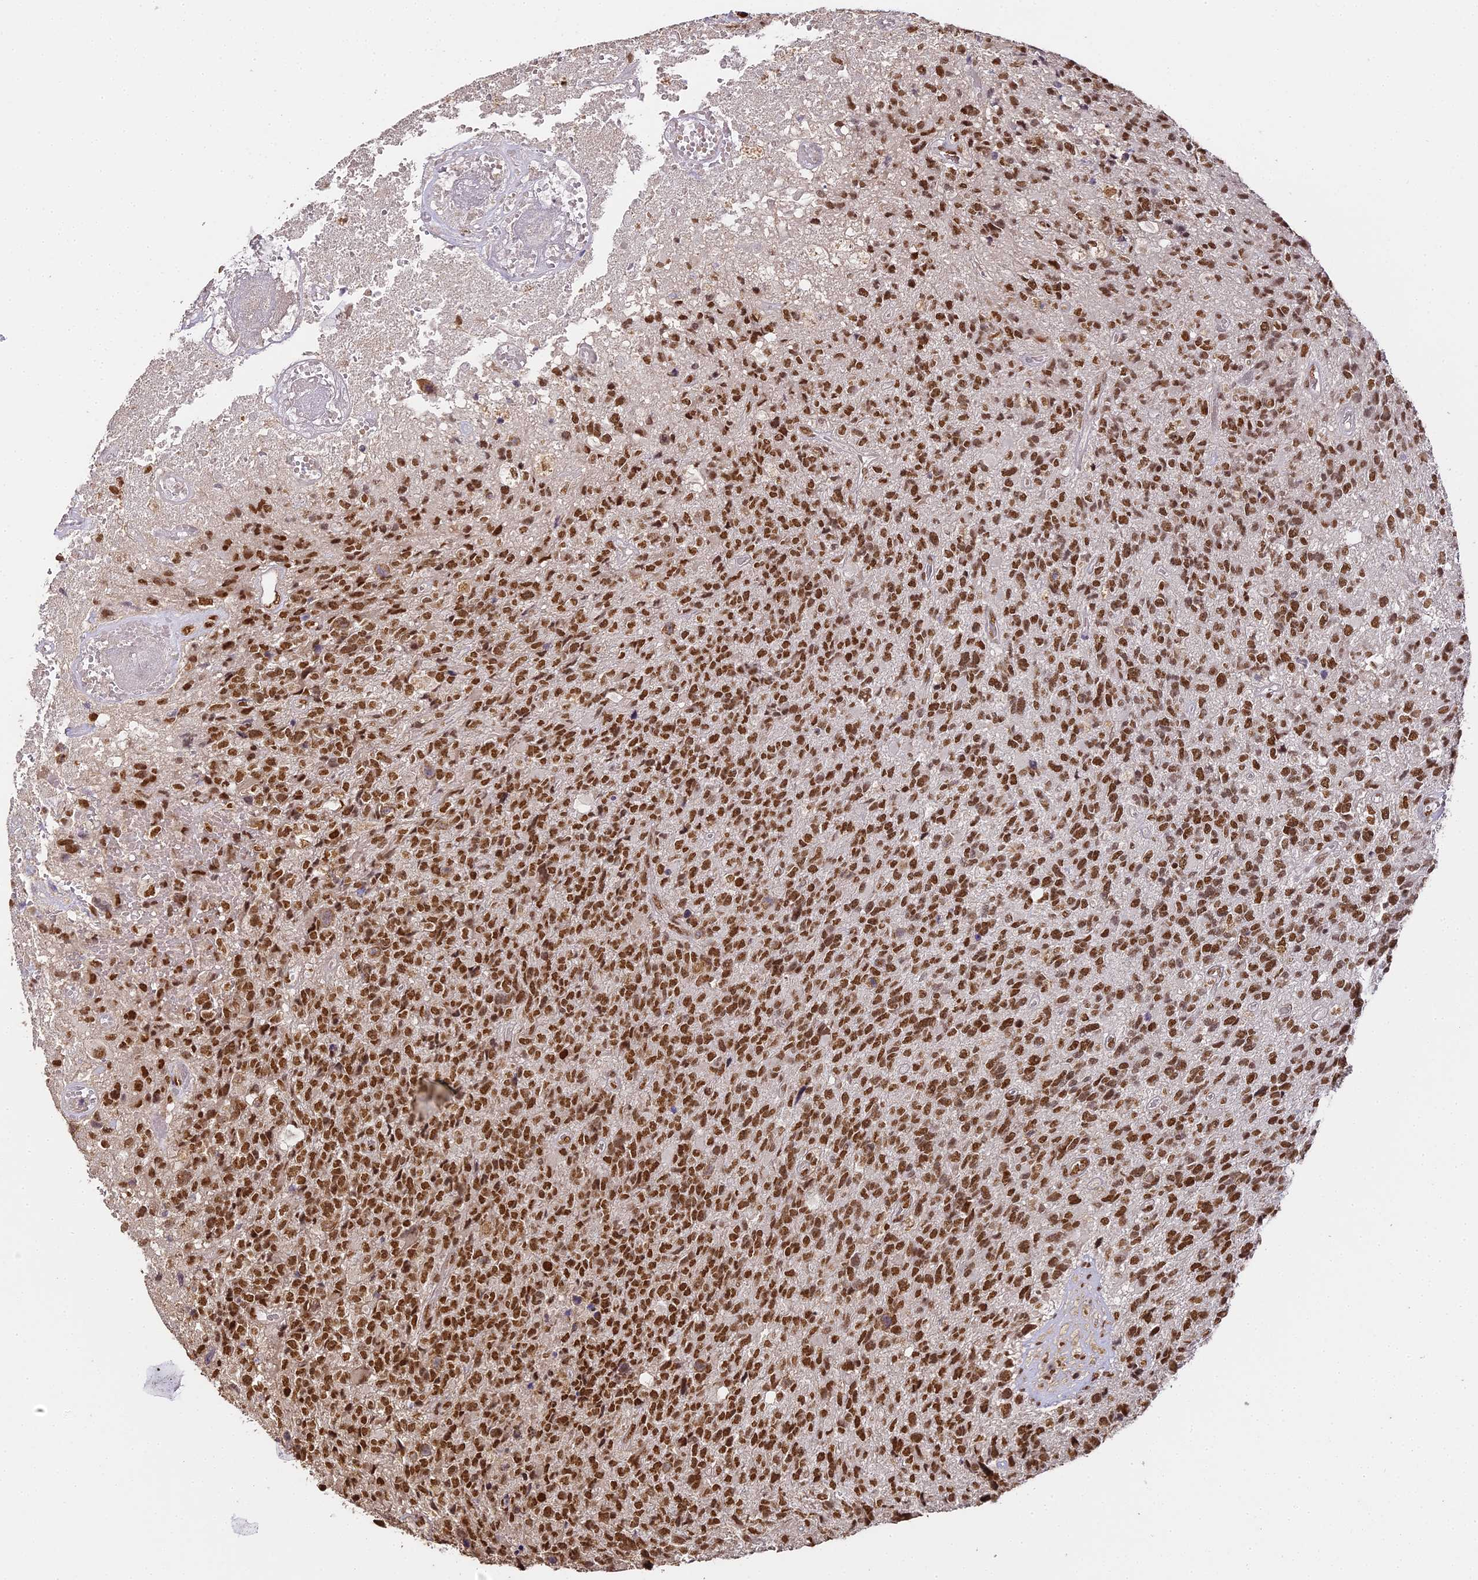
{"staining": {"intensity": "strong", "quantity": ">75%", "location": "nuclear"}, "tissue": "glioma", "cell_type": "Tumor cells", "image_type": "cancer", "snomed": [{"axis": "morphology", "description": "Glioma, malignant, High grade"}, {"axis": "topography", "description": "Brain"}], "caption": "This is a micrograph of IHC staining of glioma, which shows strong expression in the nuclear of tumor cells.", "gene": "HNRNPA1", "patient": {"sex": "male", "age": 76}}